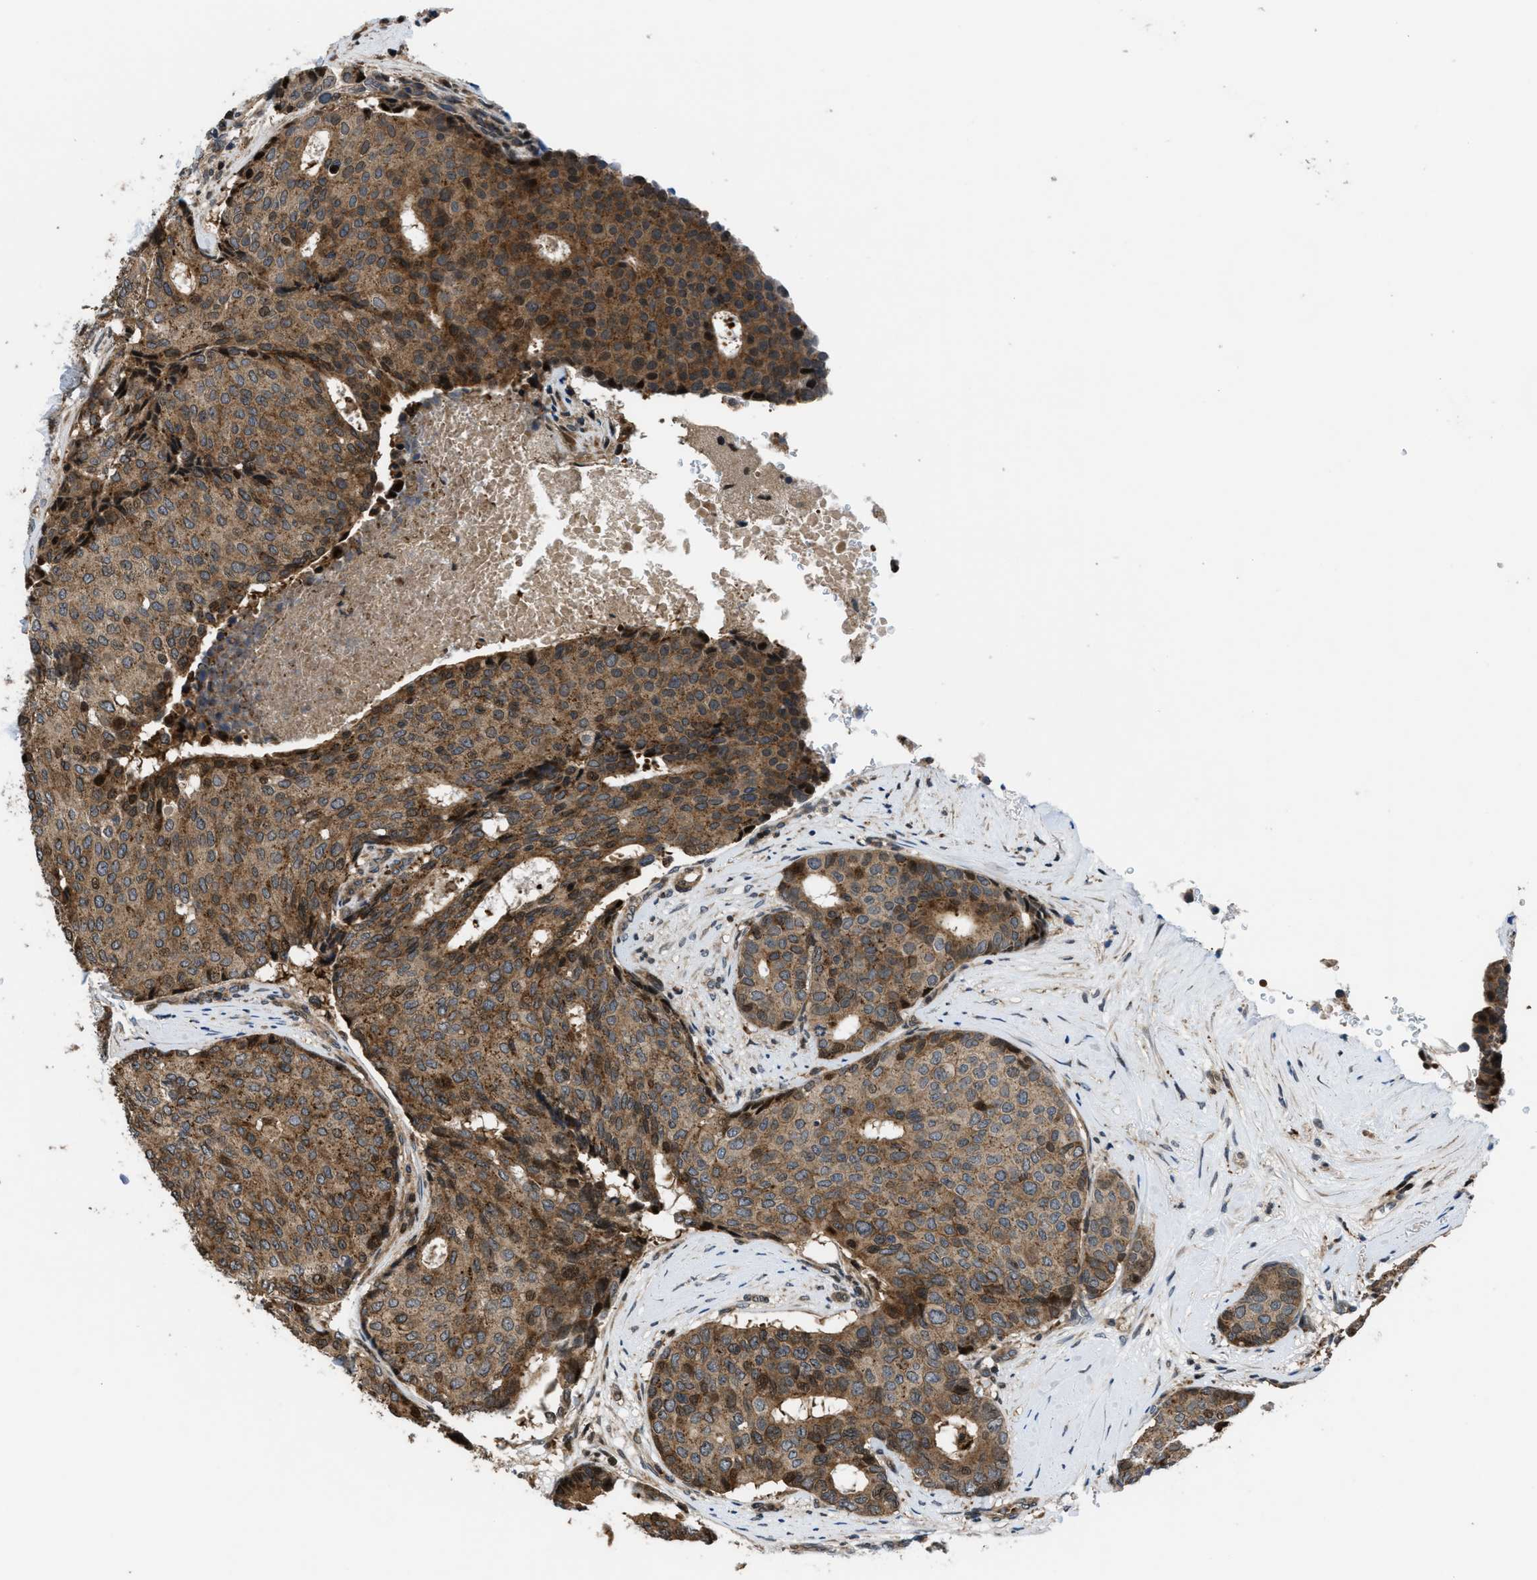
{"staining": {"intensity": "moderate", "quantity": ">75%", "location": "cytoplasmic/membranous,nuclear"}, "tissue": "breast cancer", "cell_type": "Tumor cells", "image_type": "cancer", "snomed": [{"axis": "morphology", "description": "Duct carcinoma"}, {"axis": "topography", "description": "Breast"}], "caption": "Approximately >75% of tumor cells in breast invasive ductal carcinoma exhibit moderate cytoplasmic/membranous and nuclear protein staining as visualized by brown immunohistochemical staining.", "gene": "CTBS", "patient": {"sex": "female", "age": 75}}